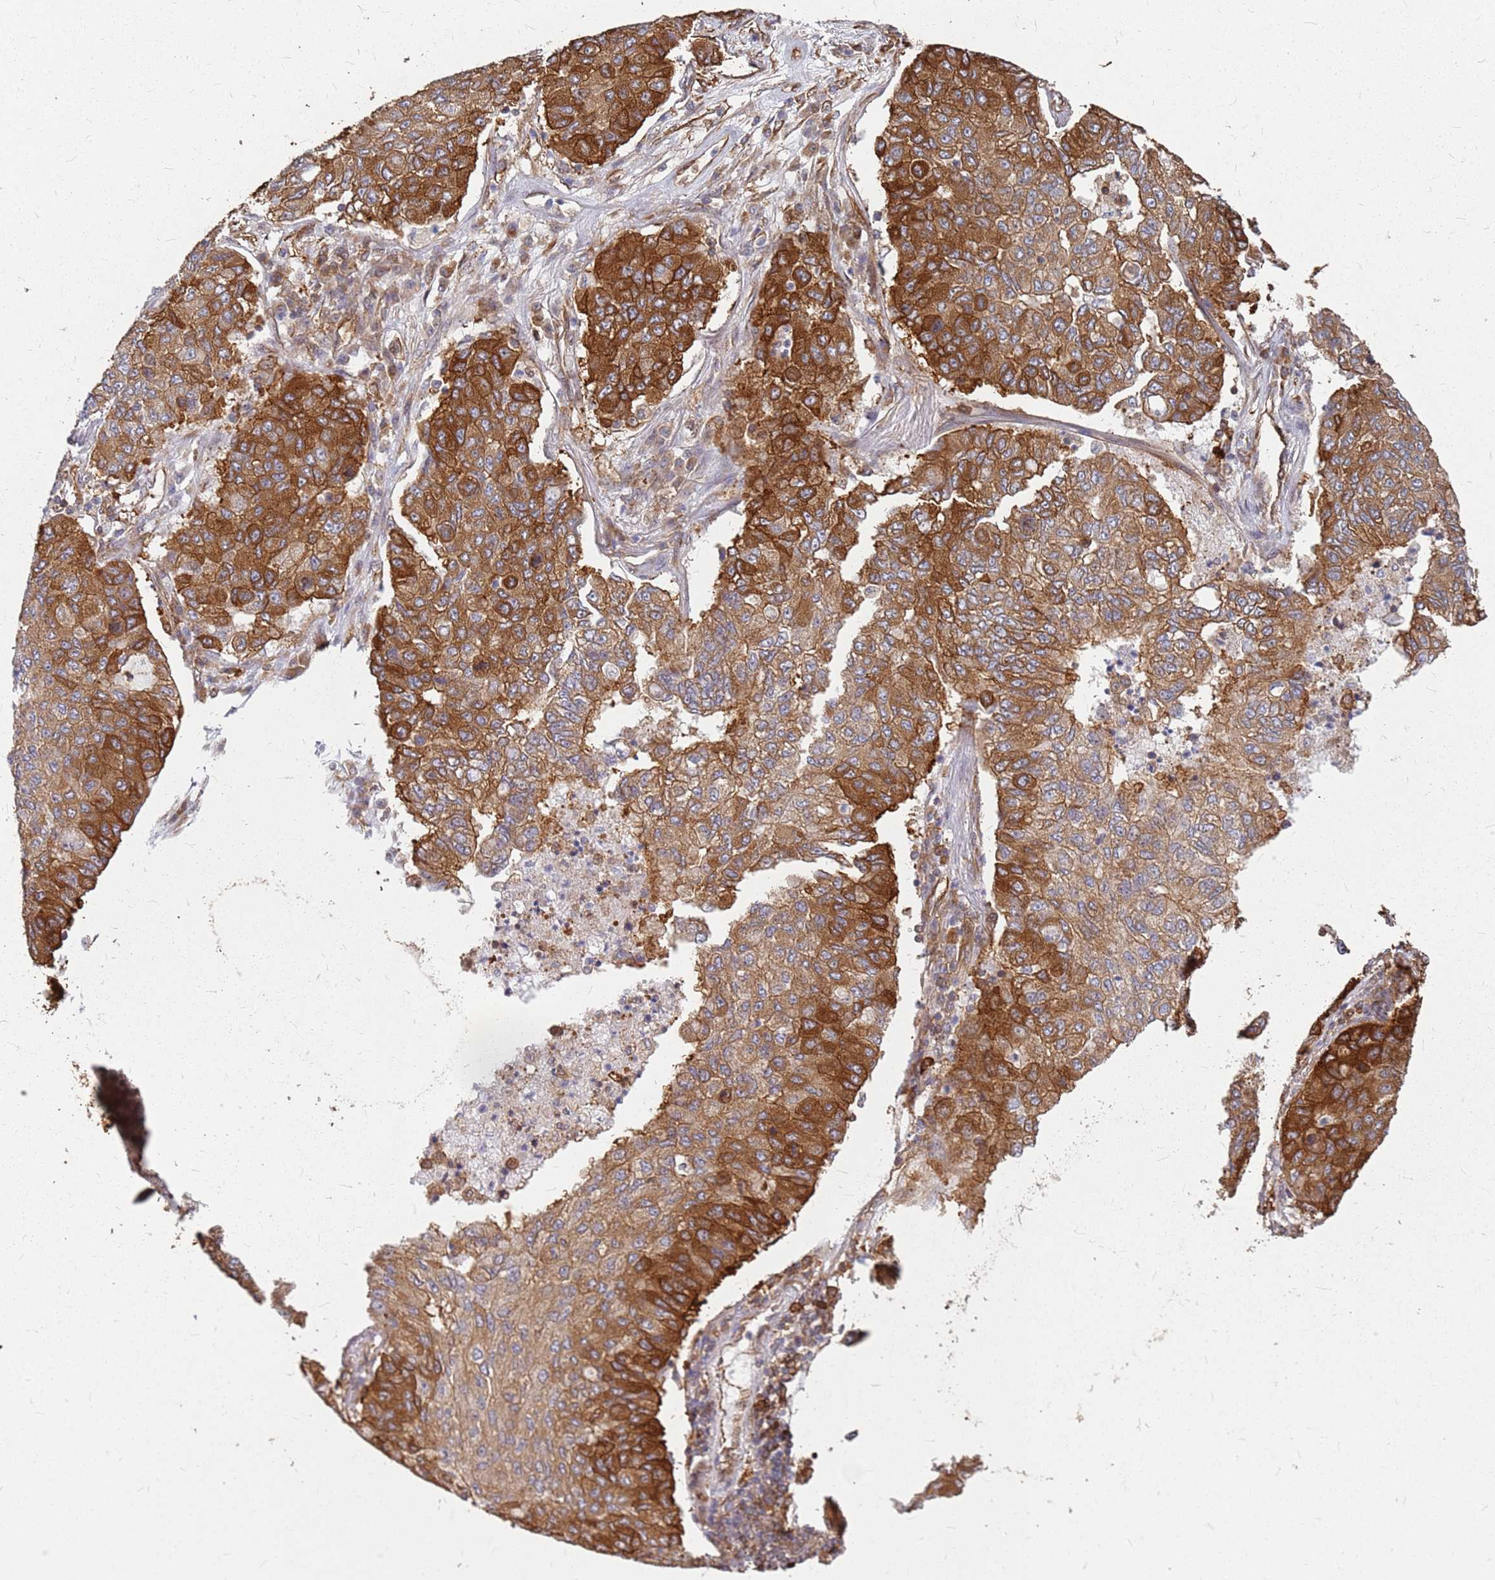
{"staining": {"intensity": "strong", "quantity": ">75%", "location": "cytoplasmic/membranous"}, "tissue": "lung cancer", "cell_type": "Tumor cells", "image_type": "cancer", "snomed": [{"axis": "morphology", "description": "Squamous cell carcinoma, NOS"}, {"axis": "topography", "description": "Lung"}], "caption": "This image exhibits IHC staining of lung cancer (squamous cell carcinoma), with high strong cytoplasmic/membranous staining in about >75% of tumor cells.", "gene": "HDX", "patient": {"sex": "male", "age": 74}}